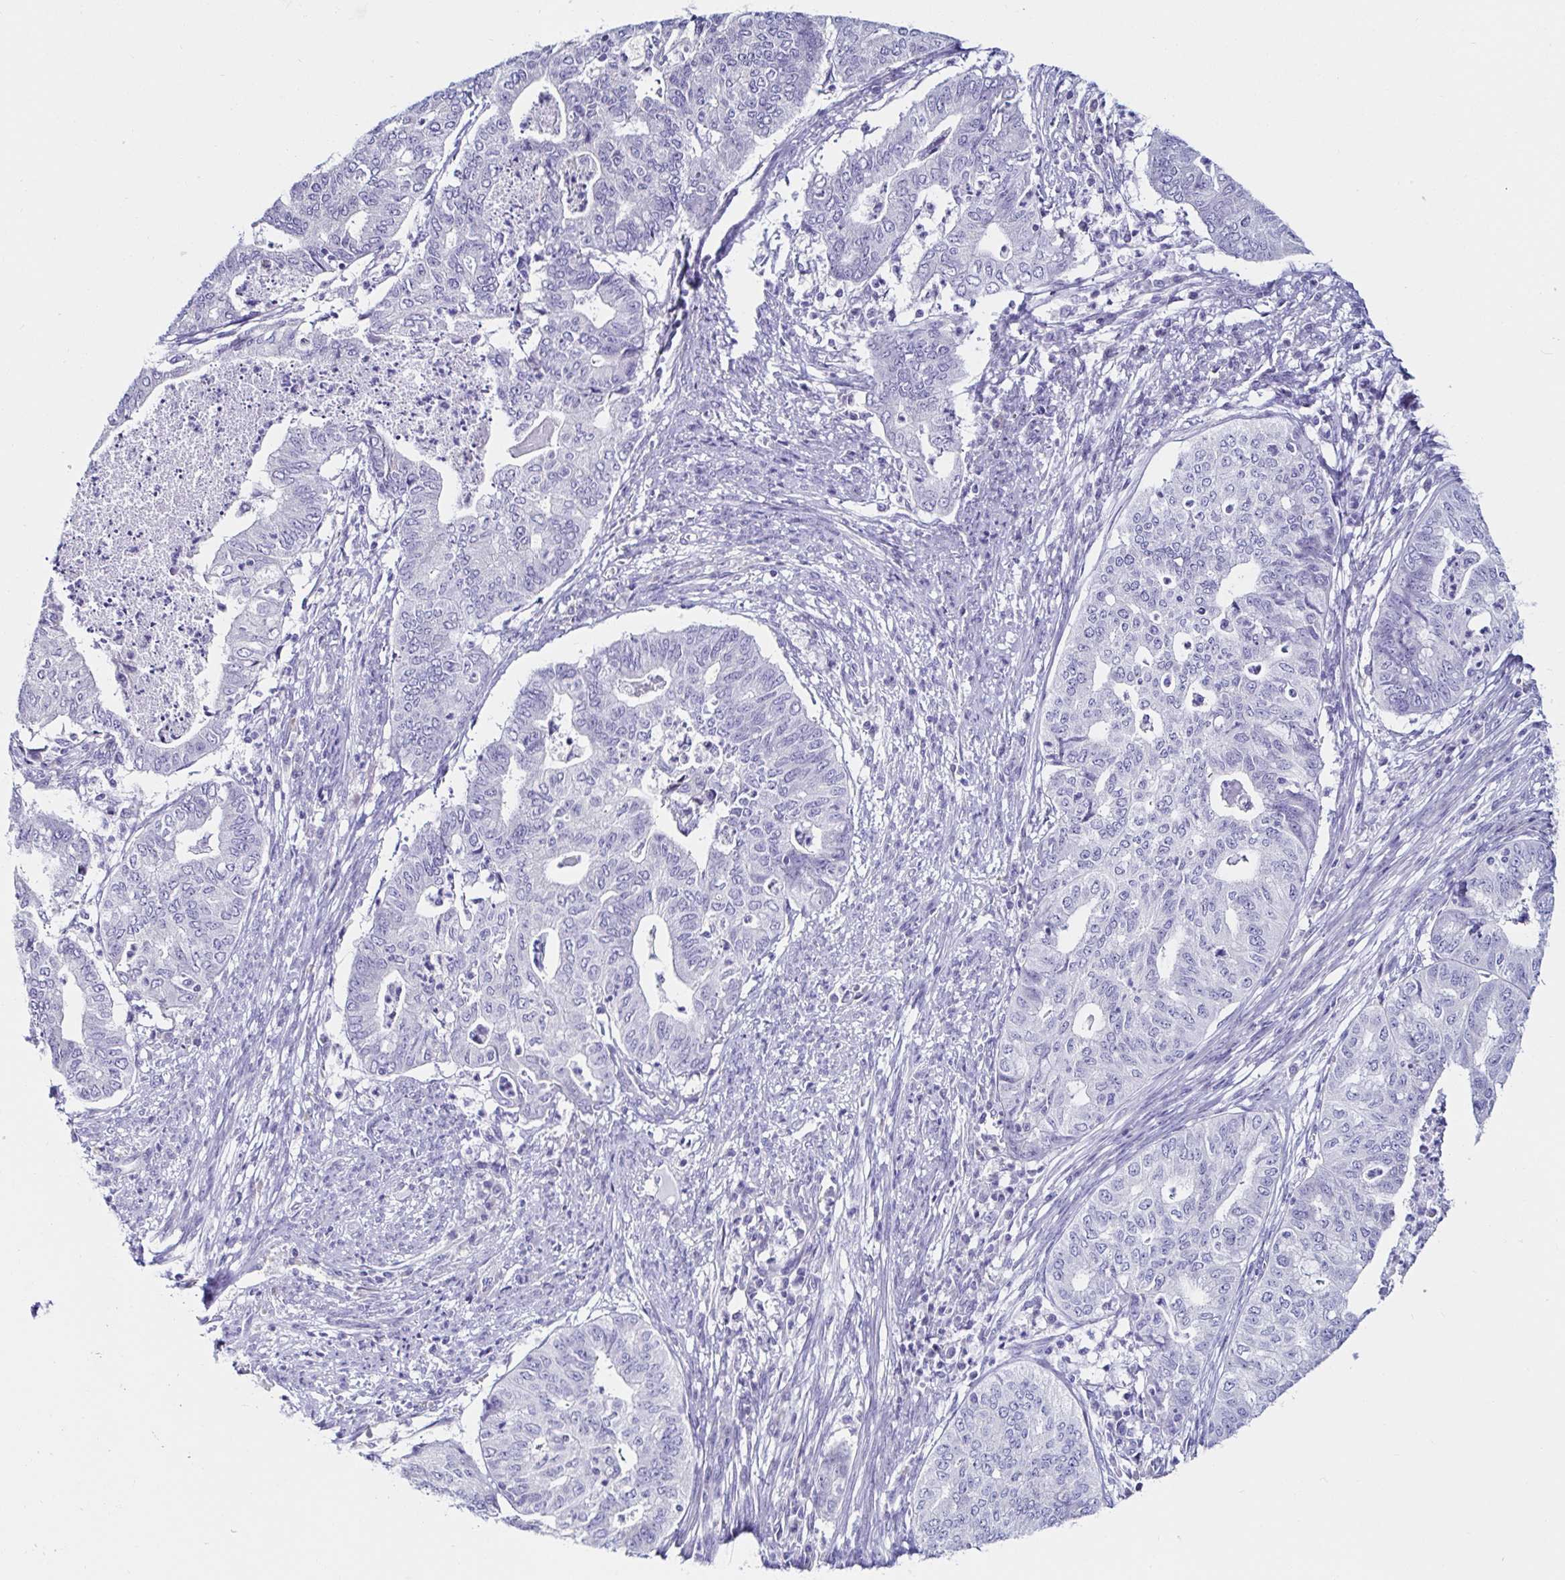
{"staining": {"intensity": "negative", "quantity": "none", "location": "none"}, "tissue": "endometrial cancer", "cell_type": "Tumor cells", "image_type": "cancer", "snomed": [{"axis": "morphology", "description": "Adenocarcinoma, NOS"}, {"axis": "topography", "description": "Endometrium"}], "caption": "There is no significant staining in tumor cells of endometrial cancer (adenocarcinoma).", "gene": "C4orf17", "patient": {"sex": "female", "age": 79}}